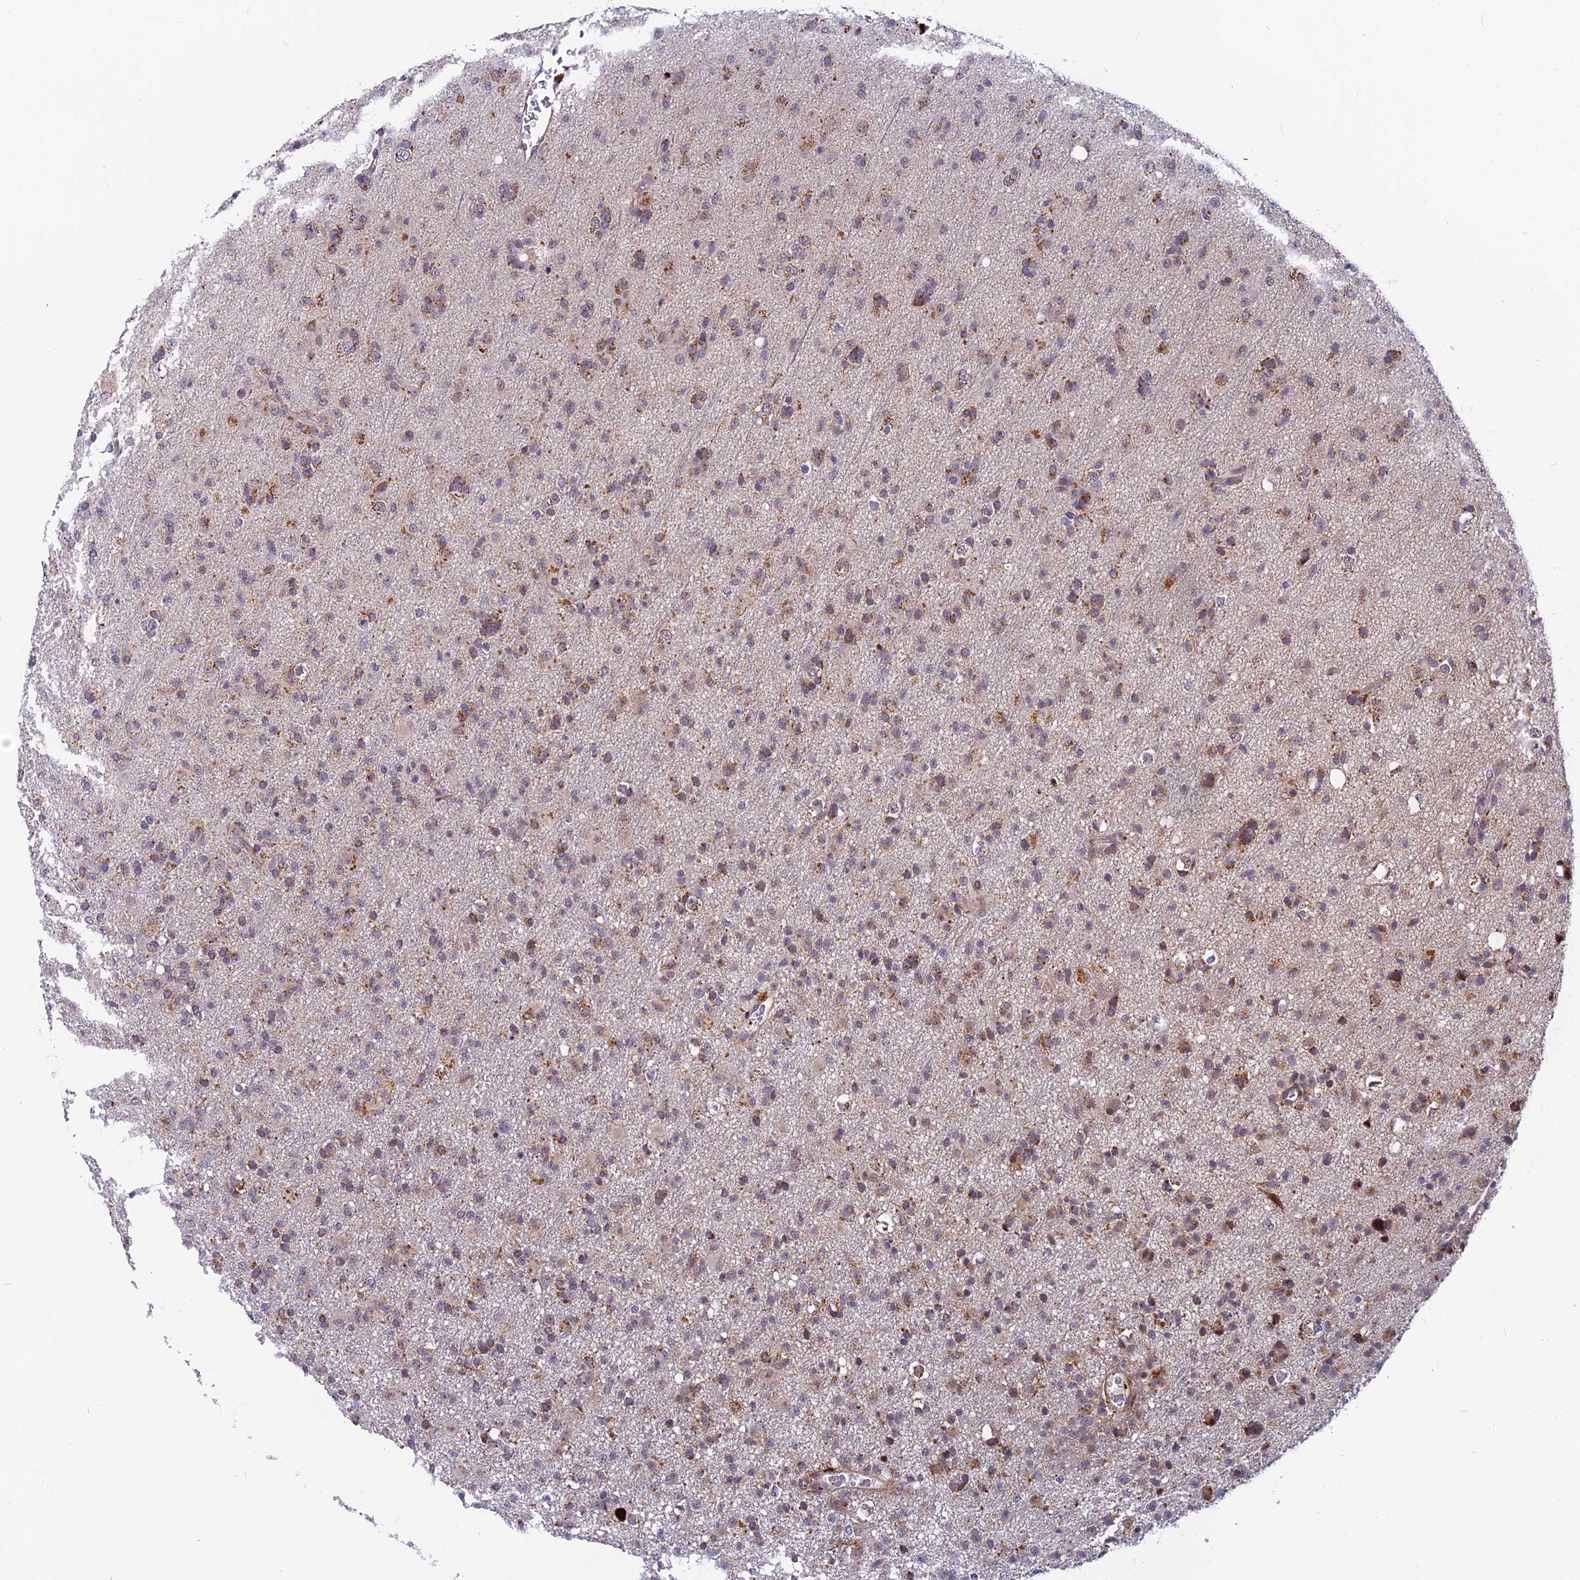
{"staining": {"intensity": "weak", "quantity": "25%-75%", "location": "cytoplasmic/membranous"}, "tissue": "glioma", "cell_type": "Tumor cells", "image_type": "cancer", "snomed": [{"axis": "morphology", "description": "Glioma, malignant, Low grade"}, {"axis": "topography", "description": "Brain"}], "caption": "Weak cytoplasmic/membranous staining for a protein is appreciated in about 25%-75% of tumor cells of low-grade glioma (malignant) using immunohistochemistry (IHC).", "gene": "CMC1", "patient": {"sex": "male", "age": 65}}